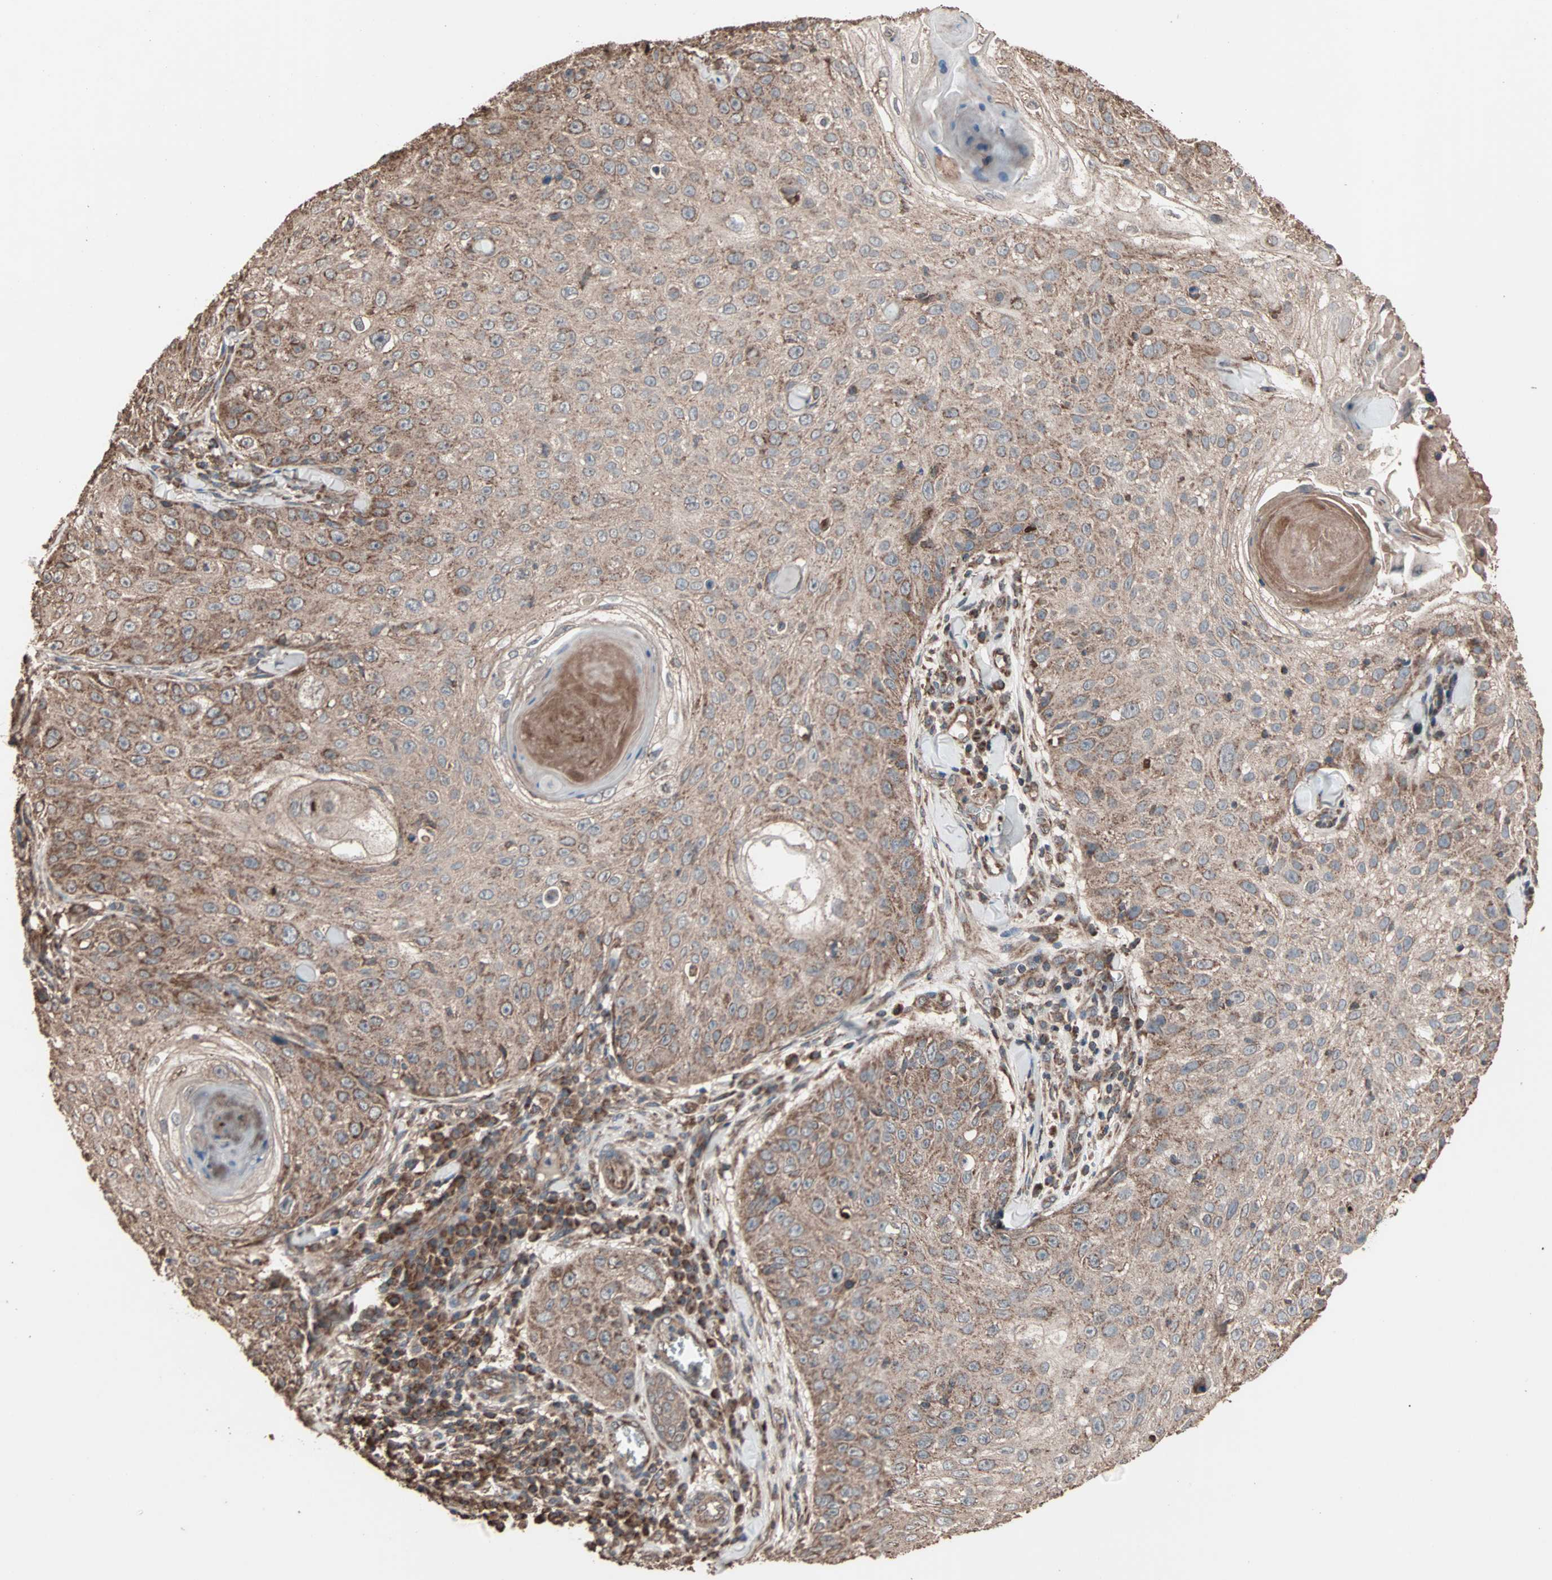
{"staining": {"intensity": "moderate", "quantity": ">75%", "location": "cytoplasmic/membranous"}, "tissue": "skin cancer", "cell_type": "Tumor cells", "image_type": "cancer", "snomed": [{"axis": "morphology", "description": "Squamous cell carcinoma, NOS"}, {"axis": "topography", "description": "Skin"}], "caption": "Immunohistochemical staining of human skin cancer exhibits medium levels of moderate cytoplasmic/membranous protein staining in approximately >75% of tumor cells.", "gene": "MRPL2", "patient": {"sex": "male", "age": 86}}